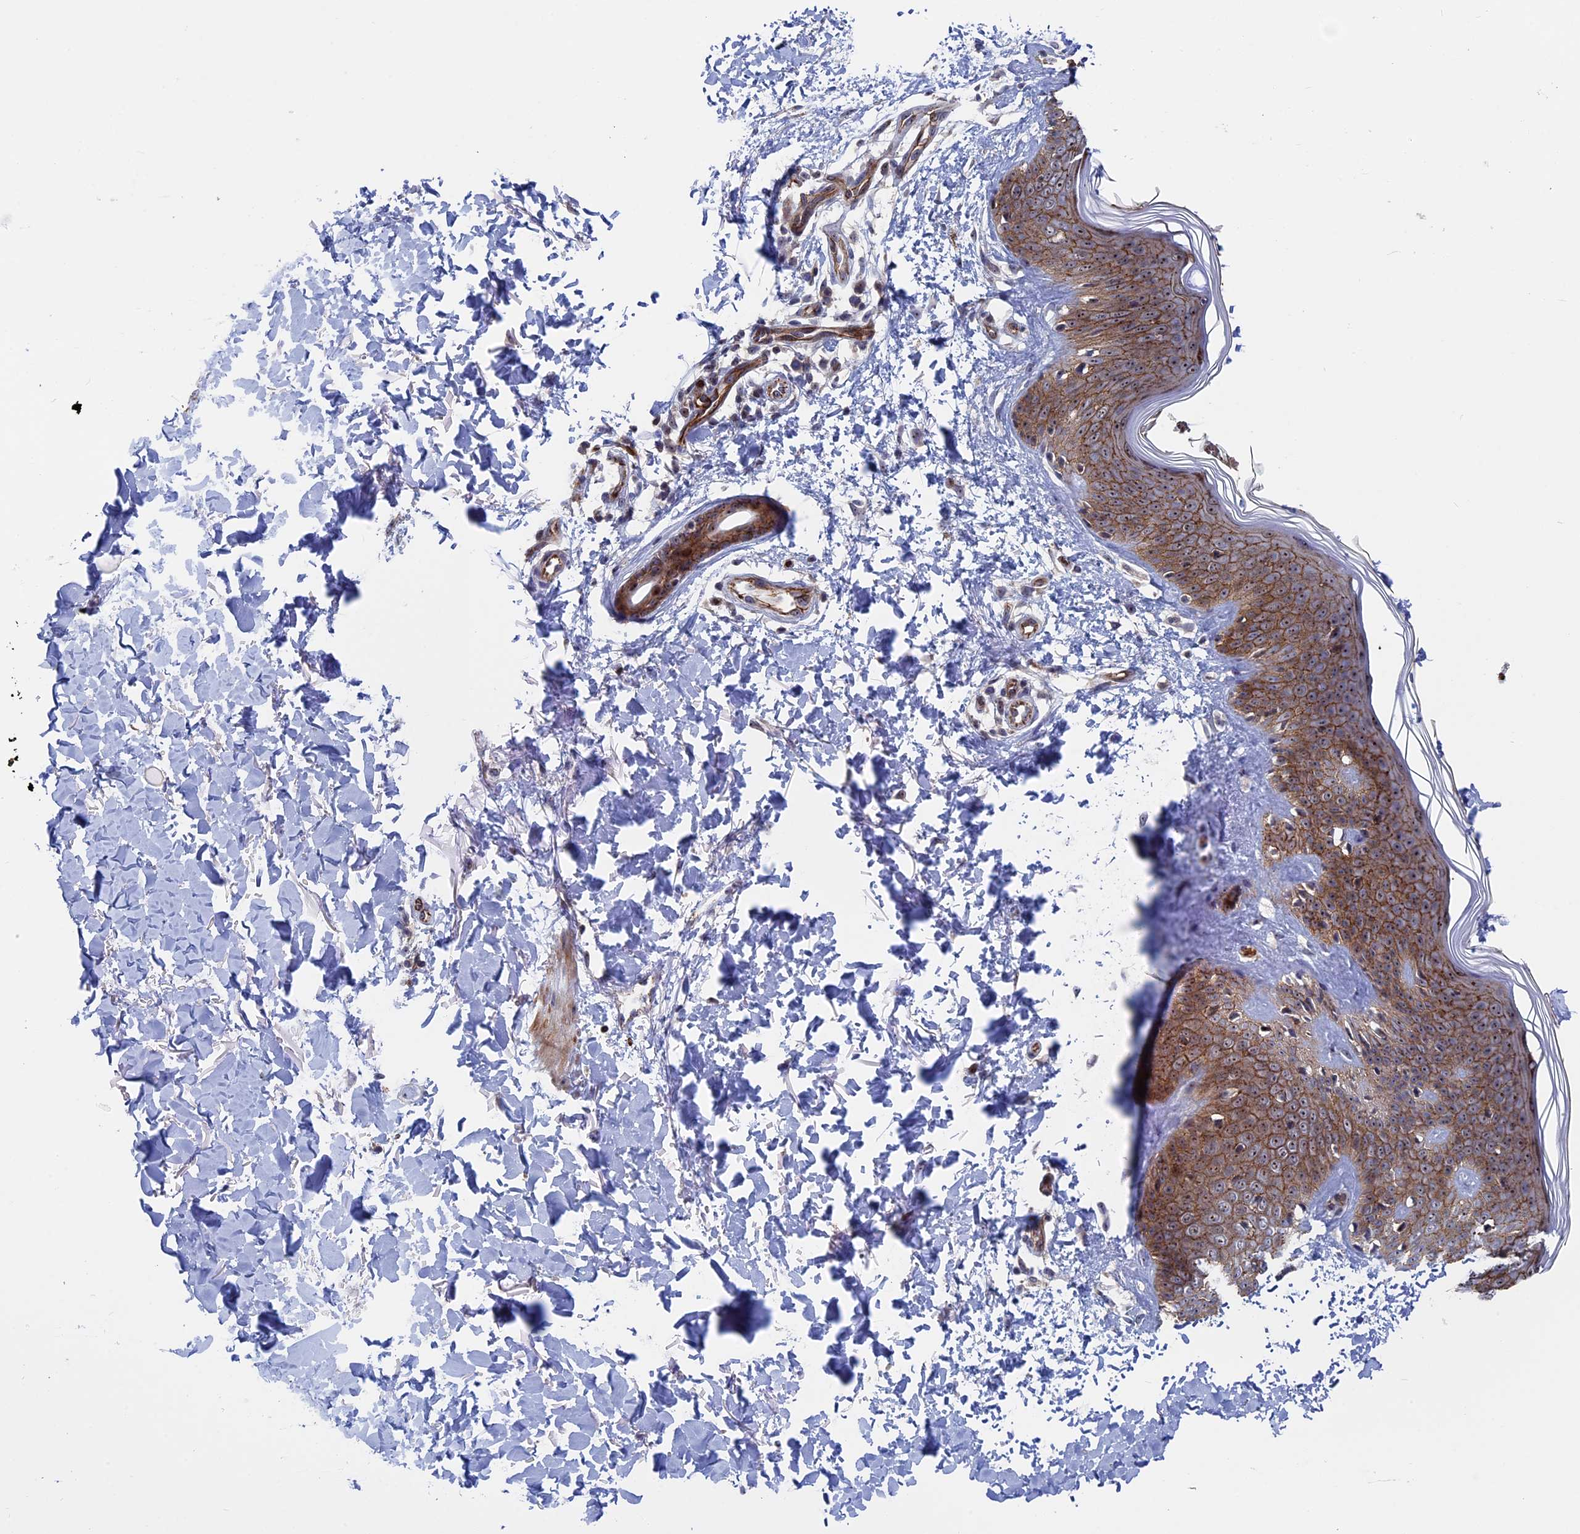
{"staining": {"intensity": "negative", "quantity": "none", "location": "none"}, "tissue": "skin", "cell_type": "Fibroblasts", "image_type": "normal", "snomed": [{"axis": "morphology", "description": "Normal tissue, NOS"}, {"axis": "topography", "description": "Skin"}], "caption": "High power microscopy photomicrograph of an IHC histopathology image of benign skin, revealing no significant staining in fibroblasts. The staining is performed using DAB (3,3'-diaminobenzidine) brown chromogen with nuclei counter-stained in using hematoxylin.", "gene": "EXOSC9", "patient": {"sex": "male", "age": 37}}